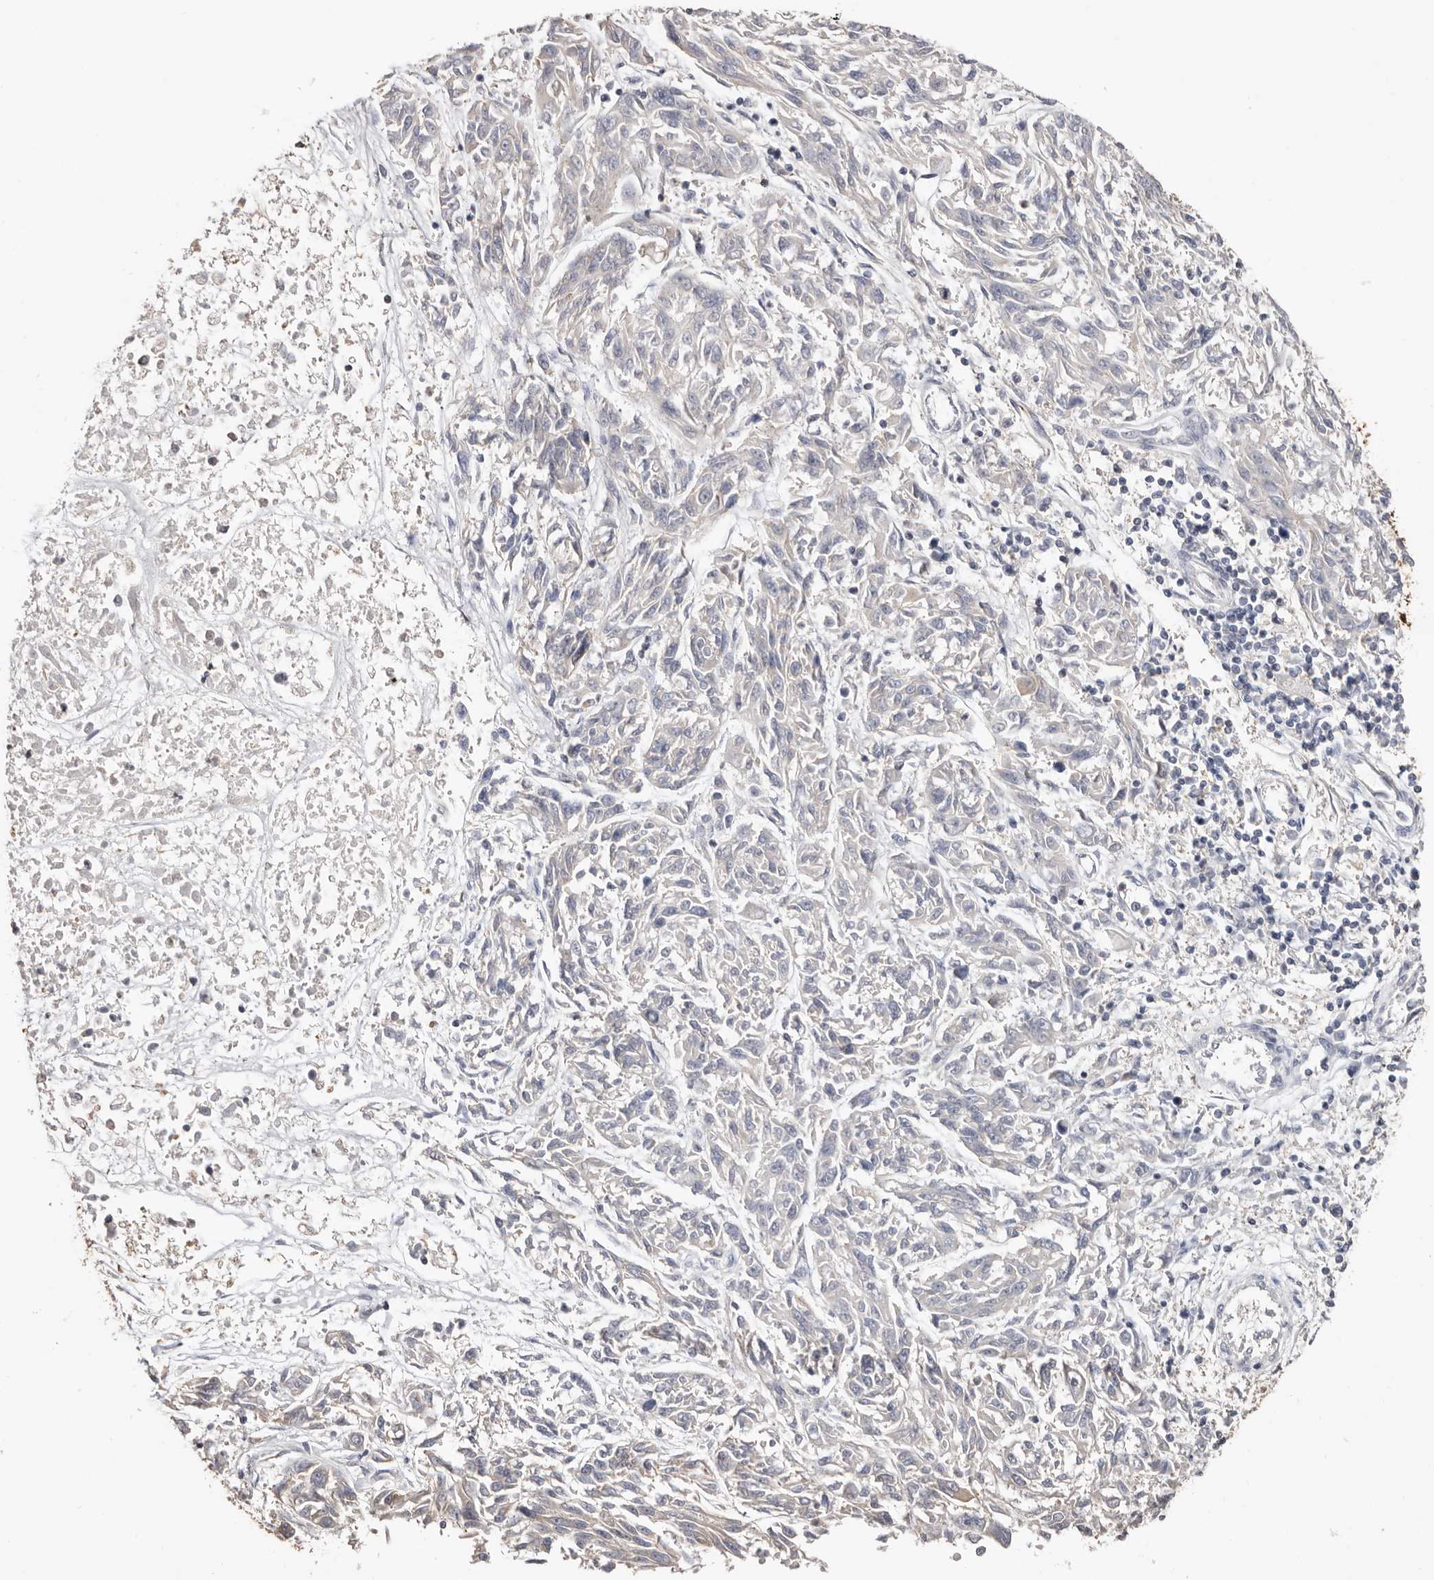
{"staining": {"intensity": "negative", "quantity": "none", "location": "none"}, "tissue": "melanoma", "cell_type": "Tumor cells", "image_type": "cancer", "snomed": [{"axis": "morphology", "description": "Malignant melanoma, NOS"}, {"axis": "topography", "description": "Skin"}], "caption": "Protein analysis of malignant melanoma demonstrates no significant positivity in tumor cells.", "gene": "S100A14", "patient": {"sex": "male", "age": 53}}